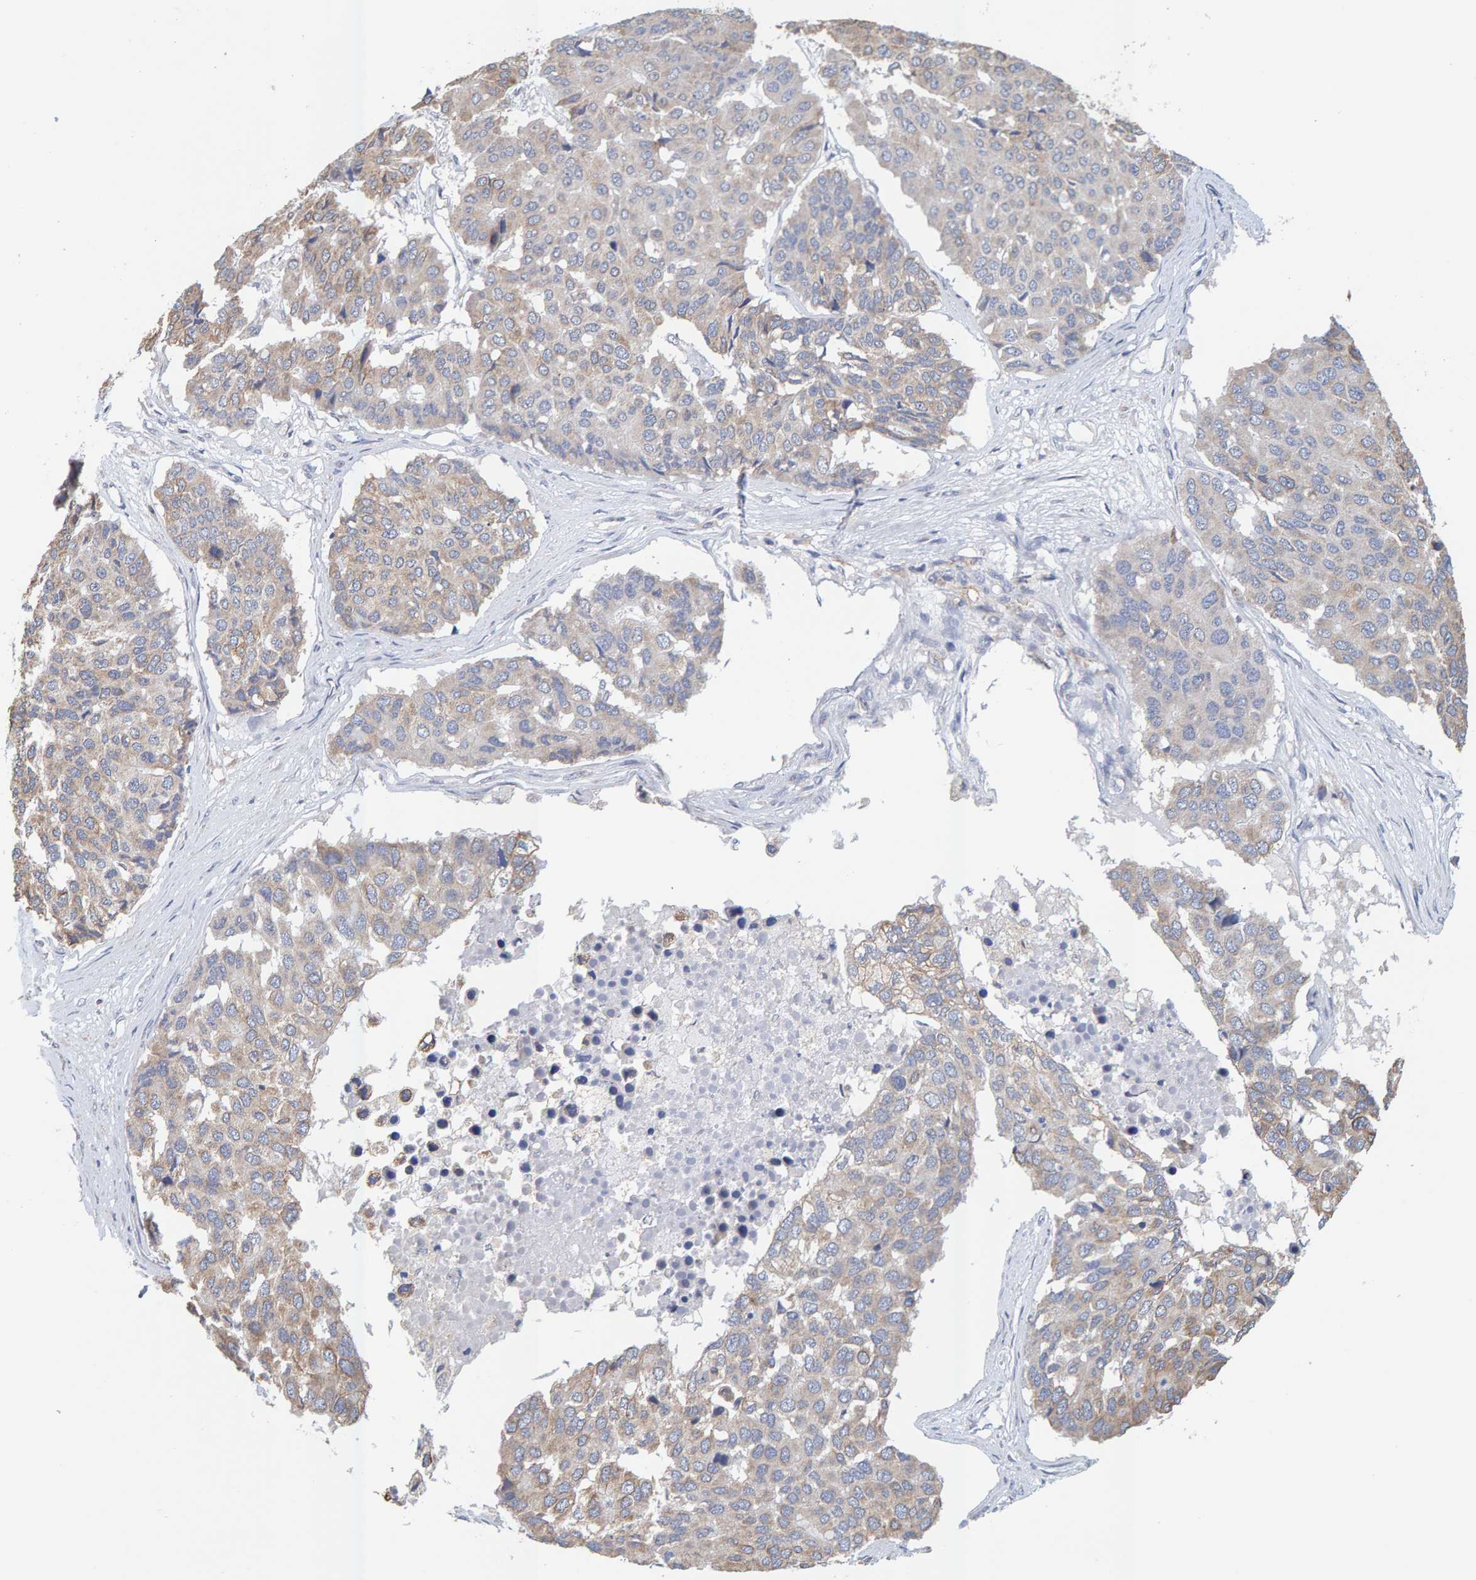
{"staining": {"intensity": "weak", "quantity": ">75%", "location": "cytoplasmic/membranous"}, "tissue": "pancreatic cancer", "cell_type": "Tumor cells", "image_type": "cancer", "snomed": [{"axis": "morphology", "description": "Adenocarcinoma, NOS"}, {"axis": "topography", "description": "Pancreas"}], "caption": "IHC staining of pancreatic cancer, which reveals low levels of weak cytoplasmic/membranous staining in approximately >75% of tumor cells indicating weak cytoplasmic/membranous protein staining. The staining was performed using DAB (brown) for protein detection and nuclei were counterstained in hematoxylin (blue).", "gene": "SGPL1", "patient": {"sex": "male", "age": 50}}